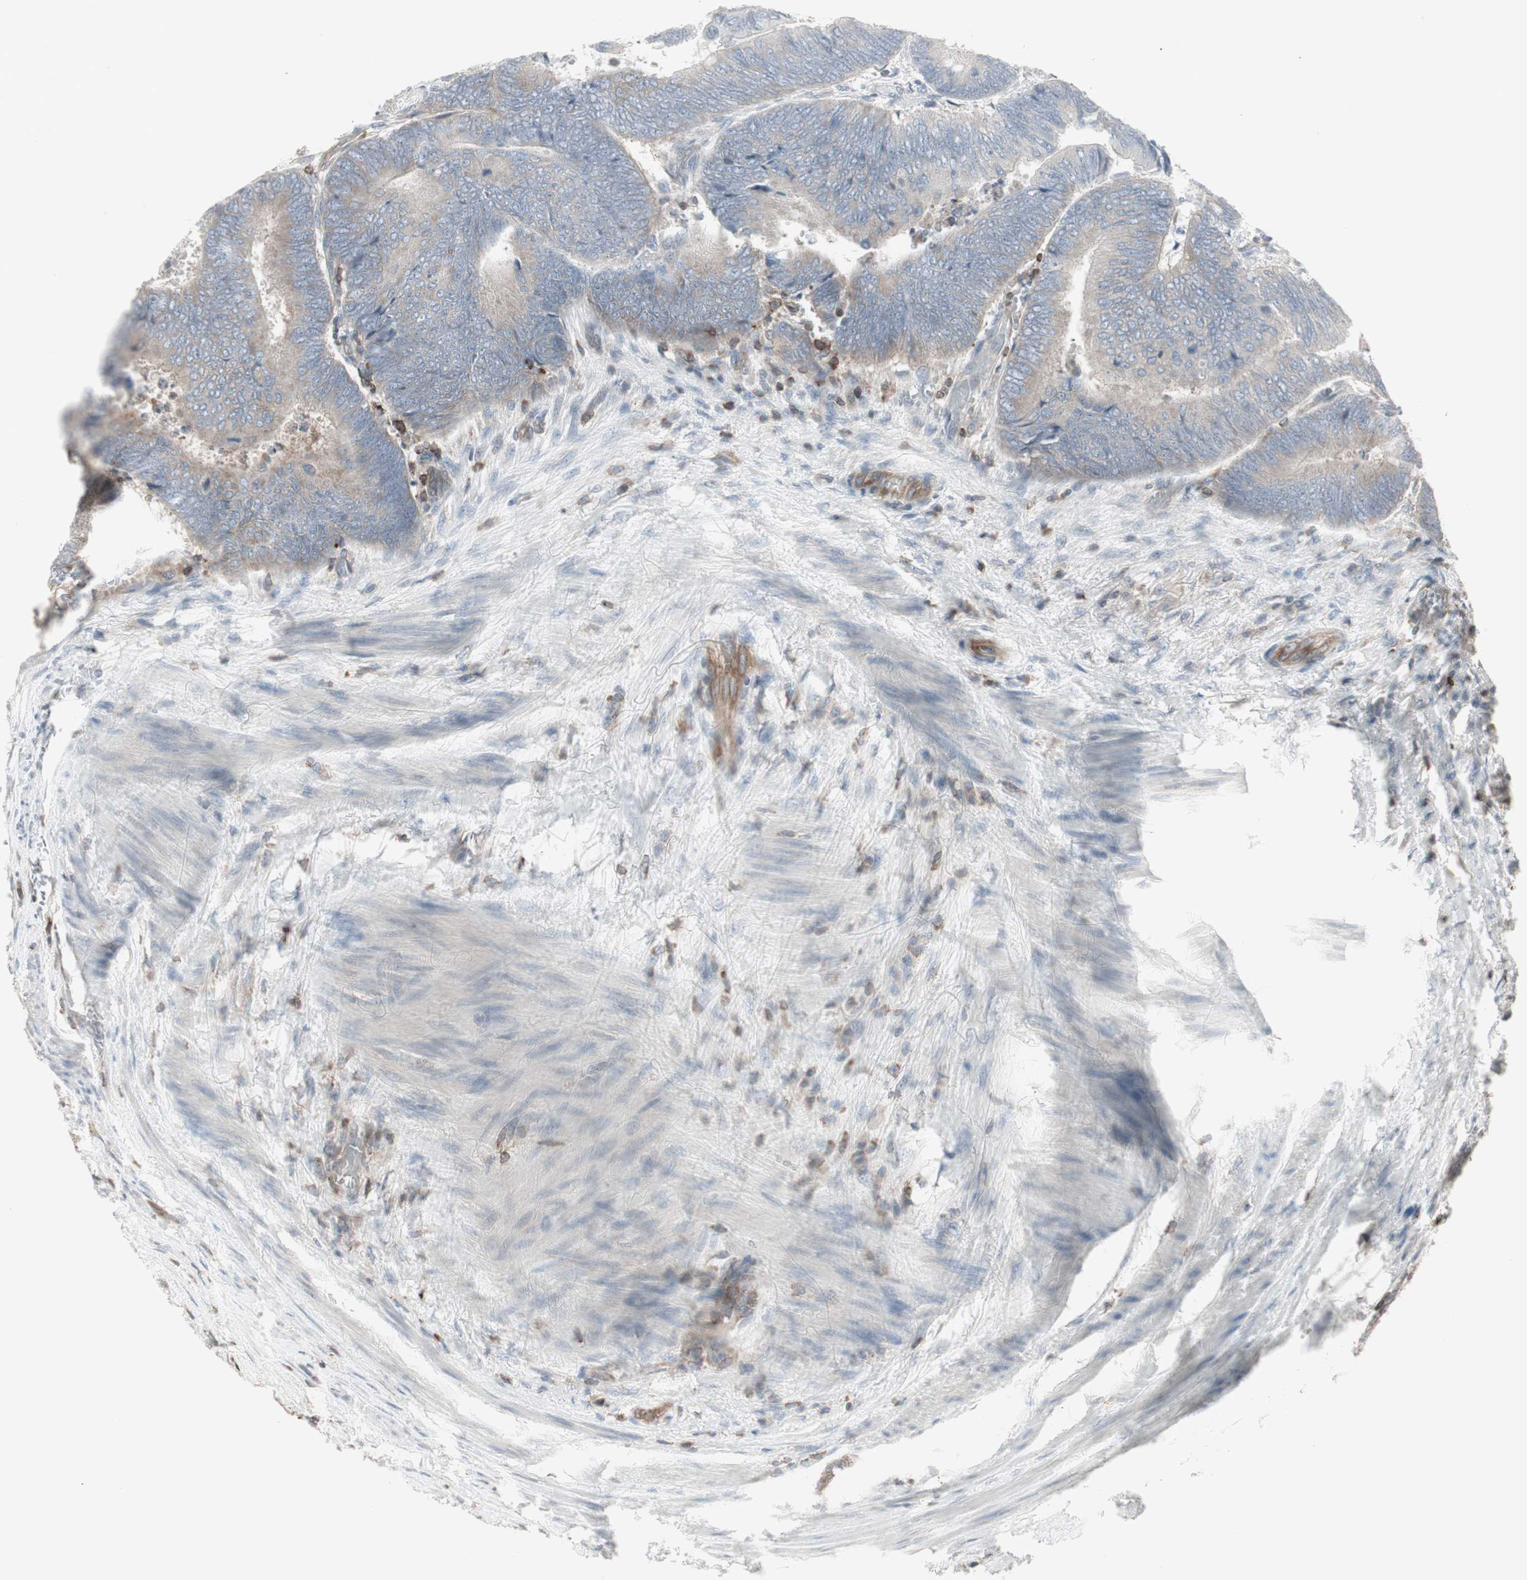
{"staining": {"intensity": "moderate", "quantity": "25%-75%", "location": "cytoplasmic/membranous"}, "tissue": "colorectal cancer", "cell_type": "Tumor cells", "image_type": "cancer", "snomed": [{"axis": "morphology", "description": "Normal tissue, NOS"}, {"axis": "morphology", "description": "Adenocarcinoma, NOS"}, {"axis": "topography", "description": "Rectum"}, {"axis": "topography", "description": "Peripheral nerve tissue"}], "caption": "Immunohistochemical staining of human colorectal cancer shows medium levels of moderate cytoplasmic/membranous expression in approximately 25%-75% of tumor cells.", "gene": "ARHGEF1", "patient": {"sex": "male", "age": 92}}